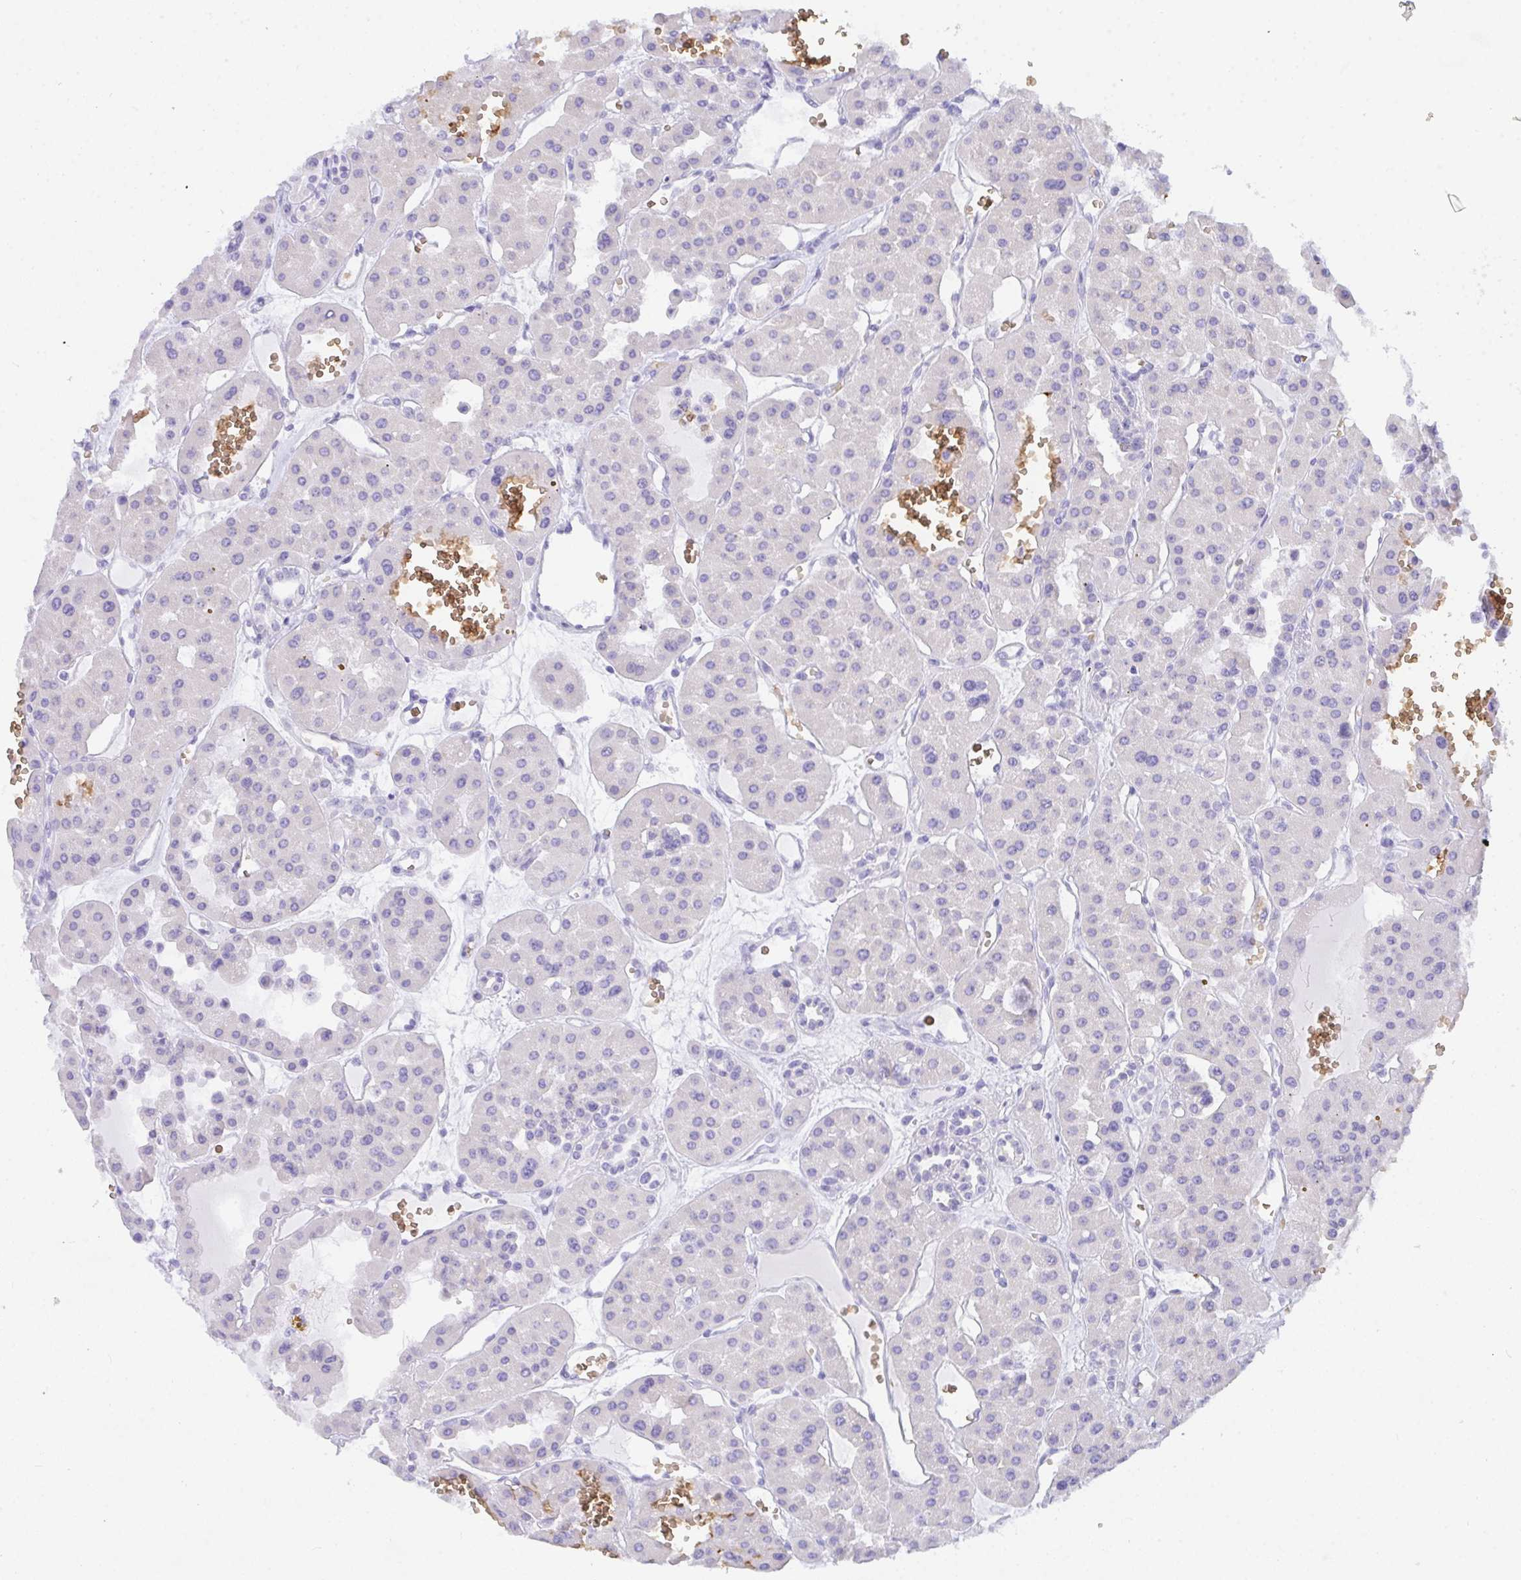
{"staining": {"intensity": "negative", "quantity": "none", "location": "none"}, "tissue": "renal cancer", "cell_type": "Tumor cells", "image_type": "cancer", "snomed": [{"axis": "morphology", "description": "Carcinoma, NOS"}, {"axis": "topography", "description": "Kidney"}], "caption": "This is a image of immunohistochemistry (IHC) staining of renal cancer (carcinoma), which shows no positivity in tumor cells.", "gene": "ANK1", "patient": {"sex": "female", "age": 75}}